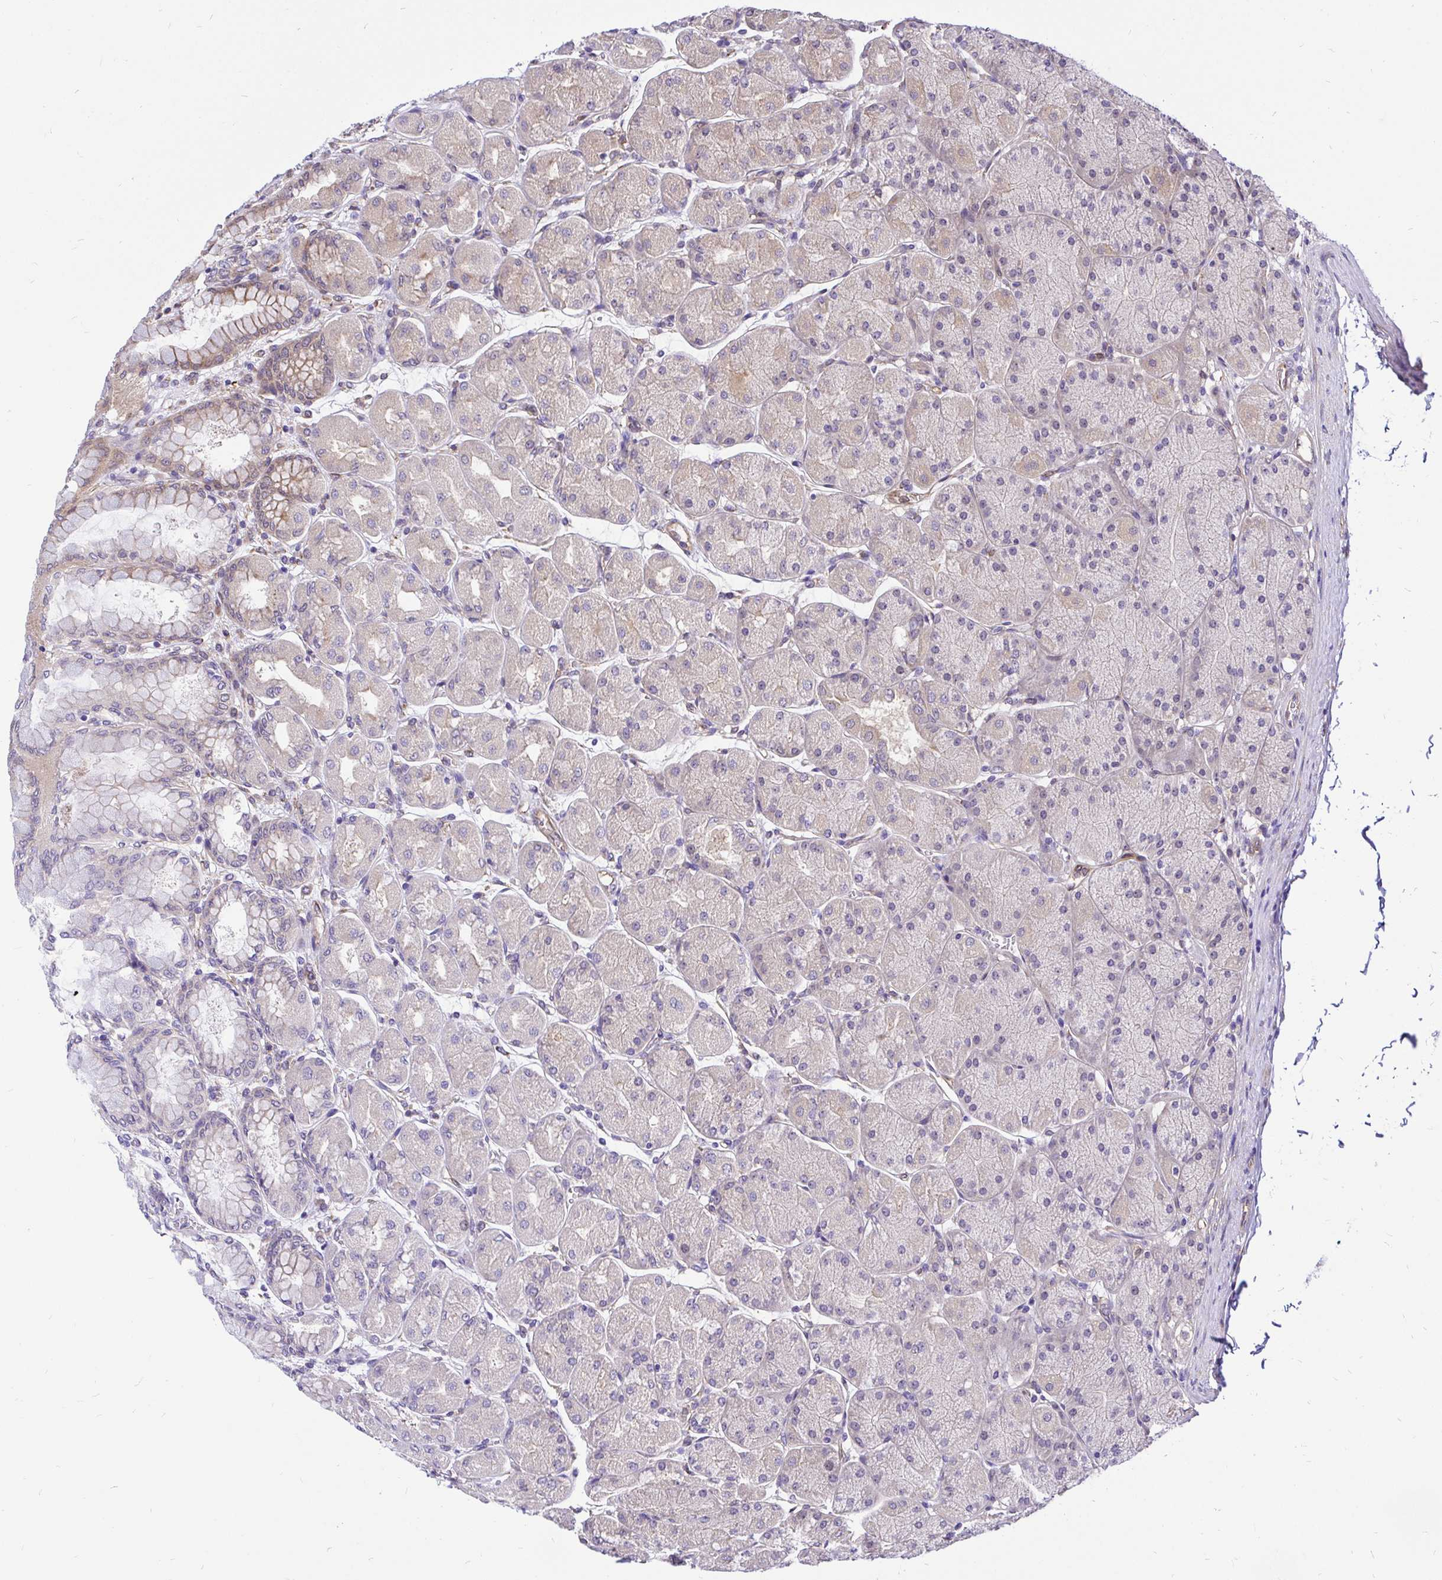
{"staining": {"intensity": "moderate", "quantity": "<25%", "location": "cytoplasmic/membranous"}, "tissue": "stomach", "cell_type": "Glandular cells", "image_type": "normal", "snomed": [{"axis": "morphology", "description": "Normal tissue, NOS"}, {"axis": "topography", "description": "Stomach, upper"}], "caption": "Stomach stained for a protein displays moderate cytoplasmic/membranous positivity in glandular cells. (DAB (3,3'-diaminobenzidine) = brown stain, brightfield microscopy at high magnification).", "gene": "CCDC122", "patient": {"sex": "female", "age": 56}}